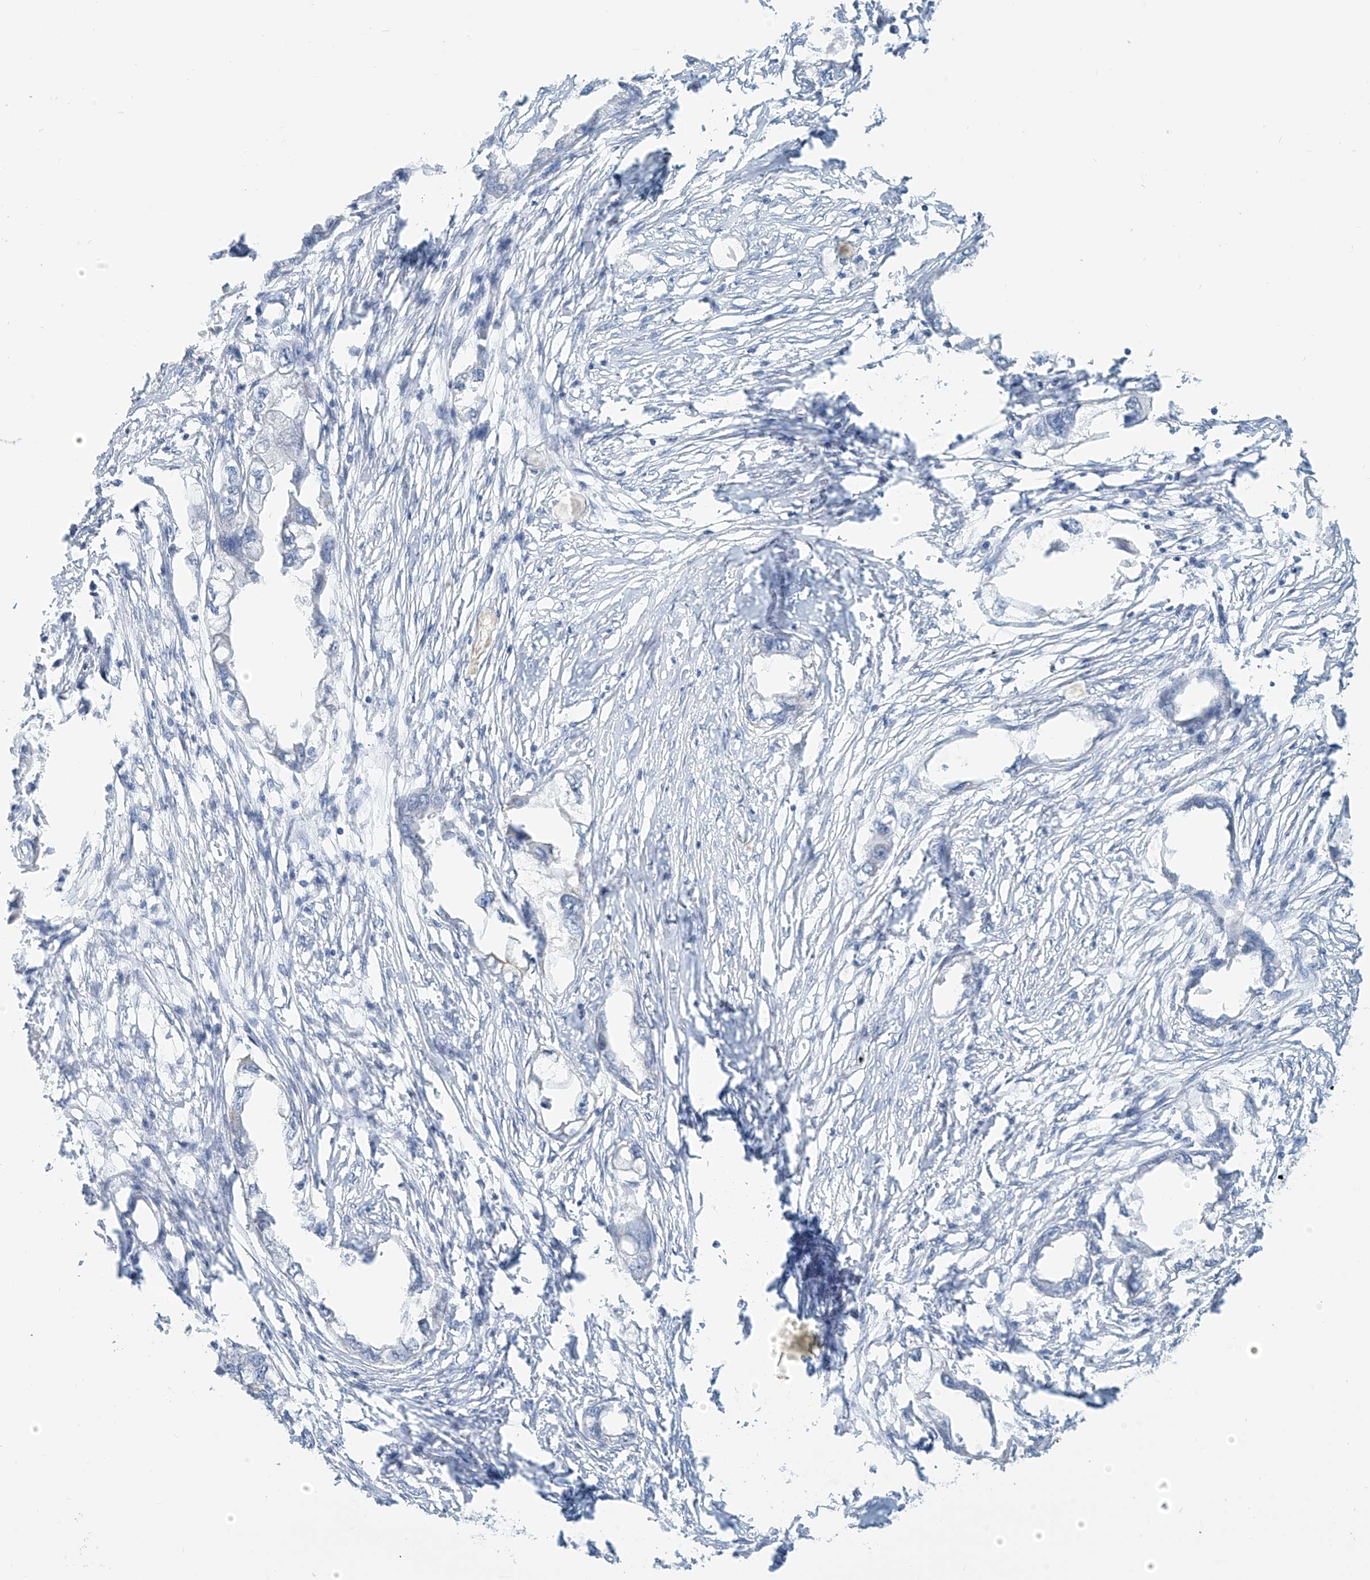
{"staining": {"intensity": "negative", "quantity": "none", "location": "none"}, "tissue": "endometrial cancer", "cell_type": "Tumor cells", "image_type": "cancer", "snomed": [{"axis": "morphology", "description": "Adenocarcinoma, NOS"}, {"axis": "morphology", "description": "Adenocarcinoma, metastatic, NOS"}, {"axis": "topography", "description": "Adipose tissue"}, {"axis": "topography", "description": "Endometrium"}], "caption": "Immunohistochemistry of metastatic adenocarcinoma (endometrial) demonstrates no staining in tumor cells.", "gene": "SLC6A12", "patient": {"sex": "female", "age": 67}}